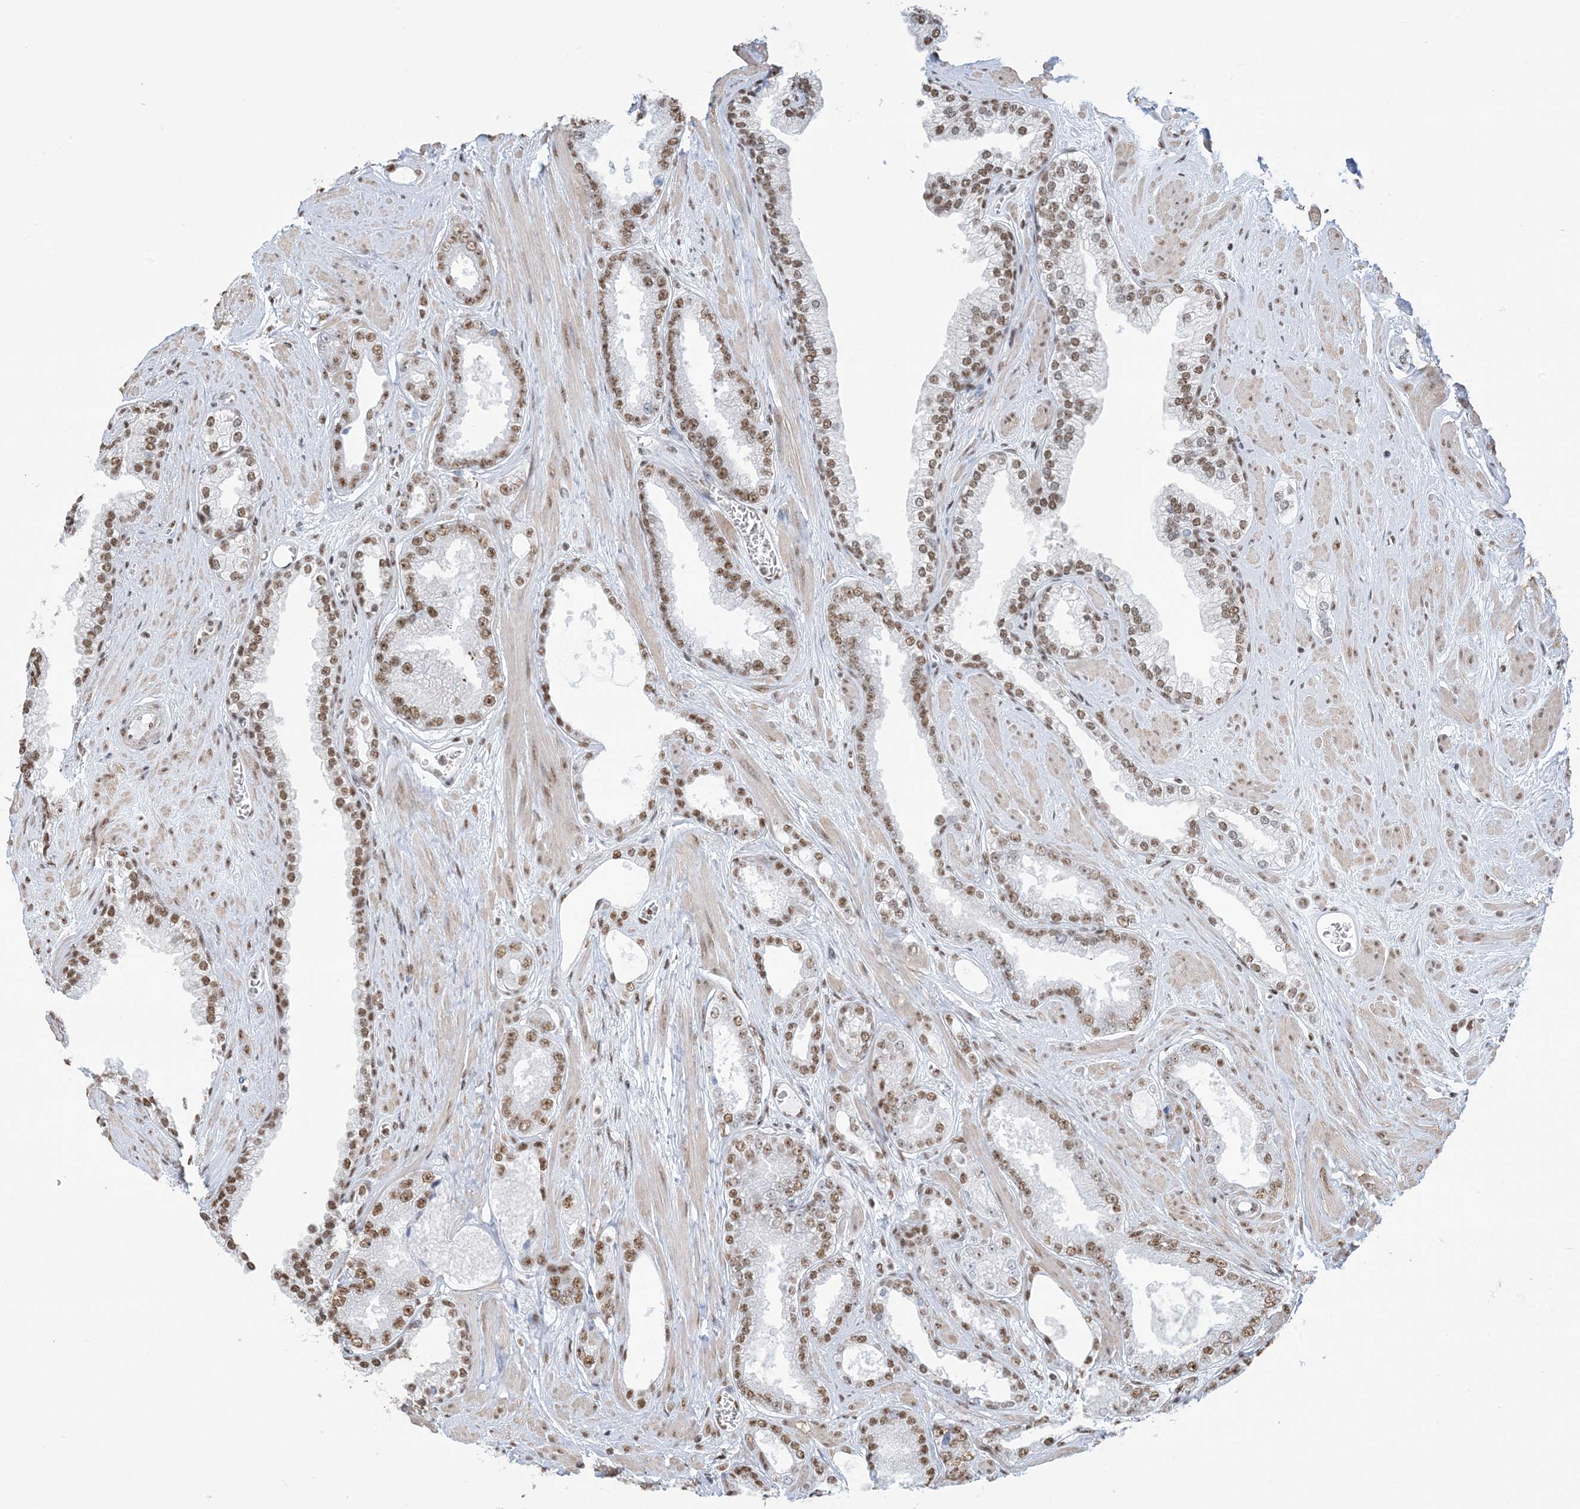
{"staining": {"intensity": "moderate", "quantity": ">75%", "location": "nuclear"}, "tissue": "prostate cancer", "cell_type": "Tumor cells", "image_type": "cancer", "snomed": [{"axis": "morphology", "description": "Adenocarcinoma, Low grade"}, {"axis": "topography", "description": "Prostate"}], "caption": "Immunohistochemical staining of human low-grade adenocarcinoma (prostate) exhibits medium levels of moderate nuclear expression in about >75% of tumor cells.", "gene": "ZNF792", "patient": {"sex": "male", "age": 62}}